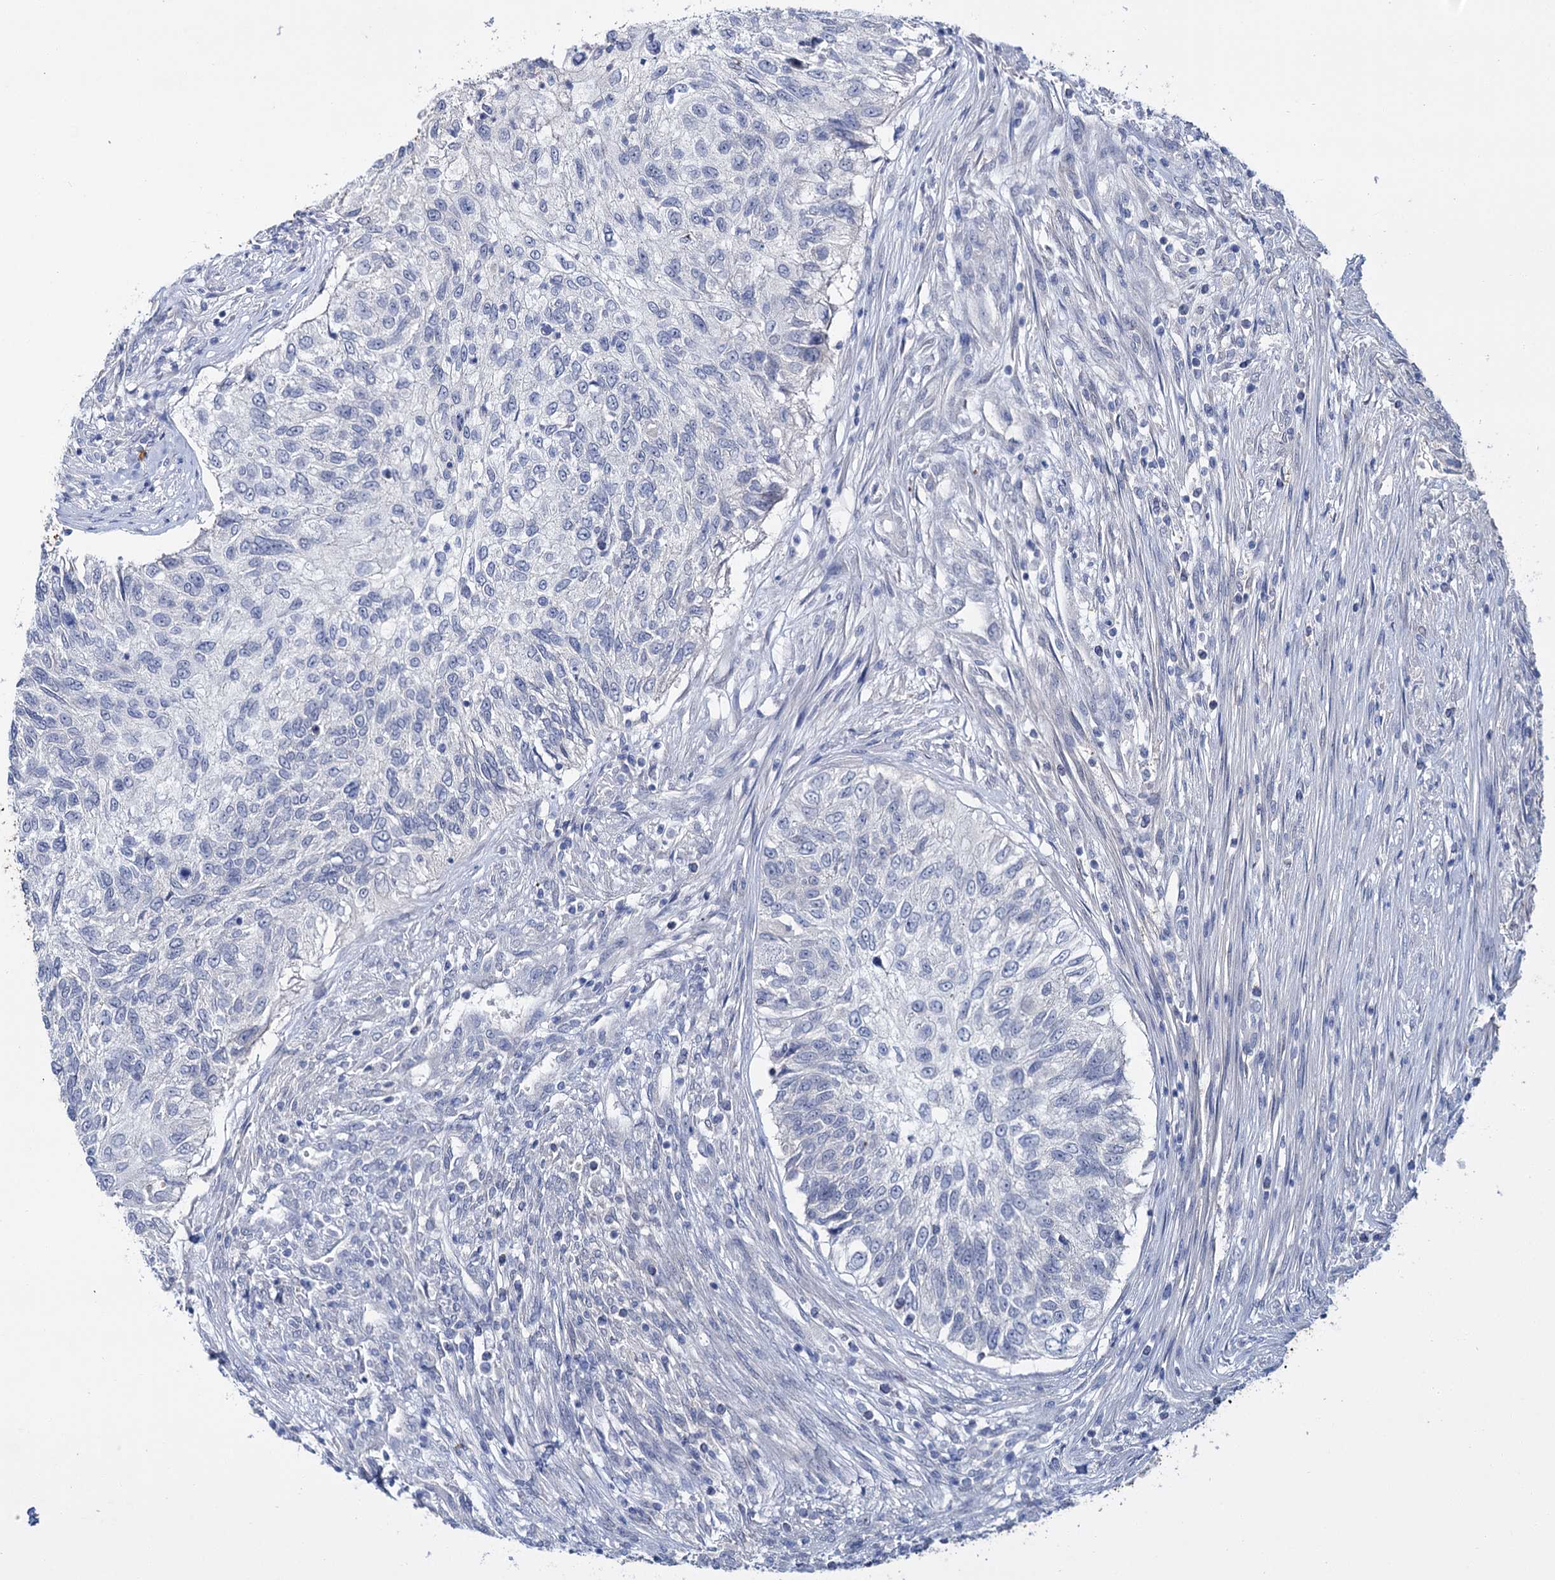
{"staining": {"intensity": "negative", "quantity": "none", "location": "none"}, "tissue": "urothelial cancer", "cell_type": "Tumor cells", "image_type": "cancer", "snomed": [{"axis": "morphology", "description": "Urothelial carcinoma, High grade"}, {"axis": "topography", "description": "Urinary bladder"}], "caption": "Urothelial carcinoma (high-grade) stained for a protein using immunohistochemistry exhibits no expression tumor cells.", "gene": "LYZL4", "patient": {"sex": "female", "age": 60}}